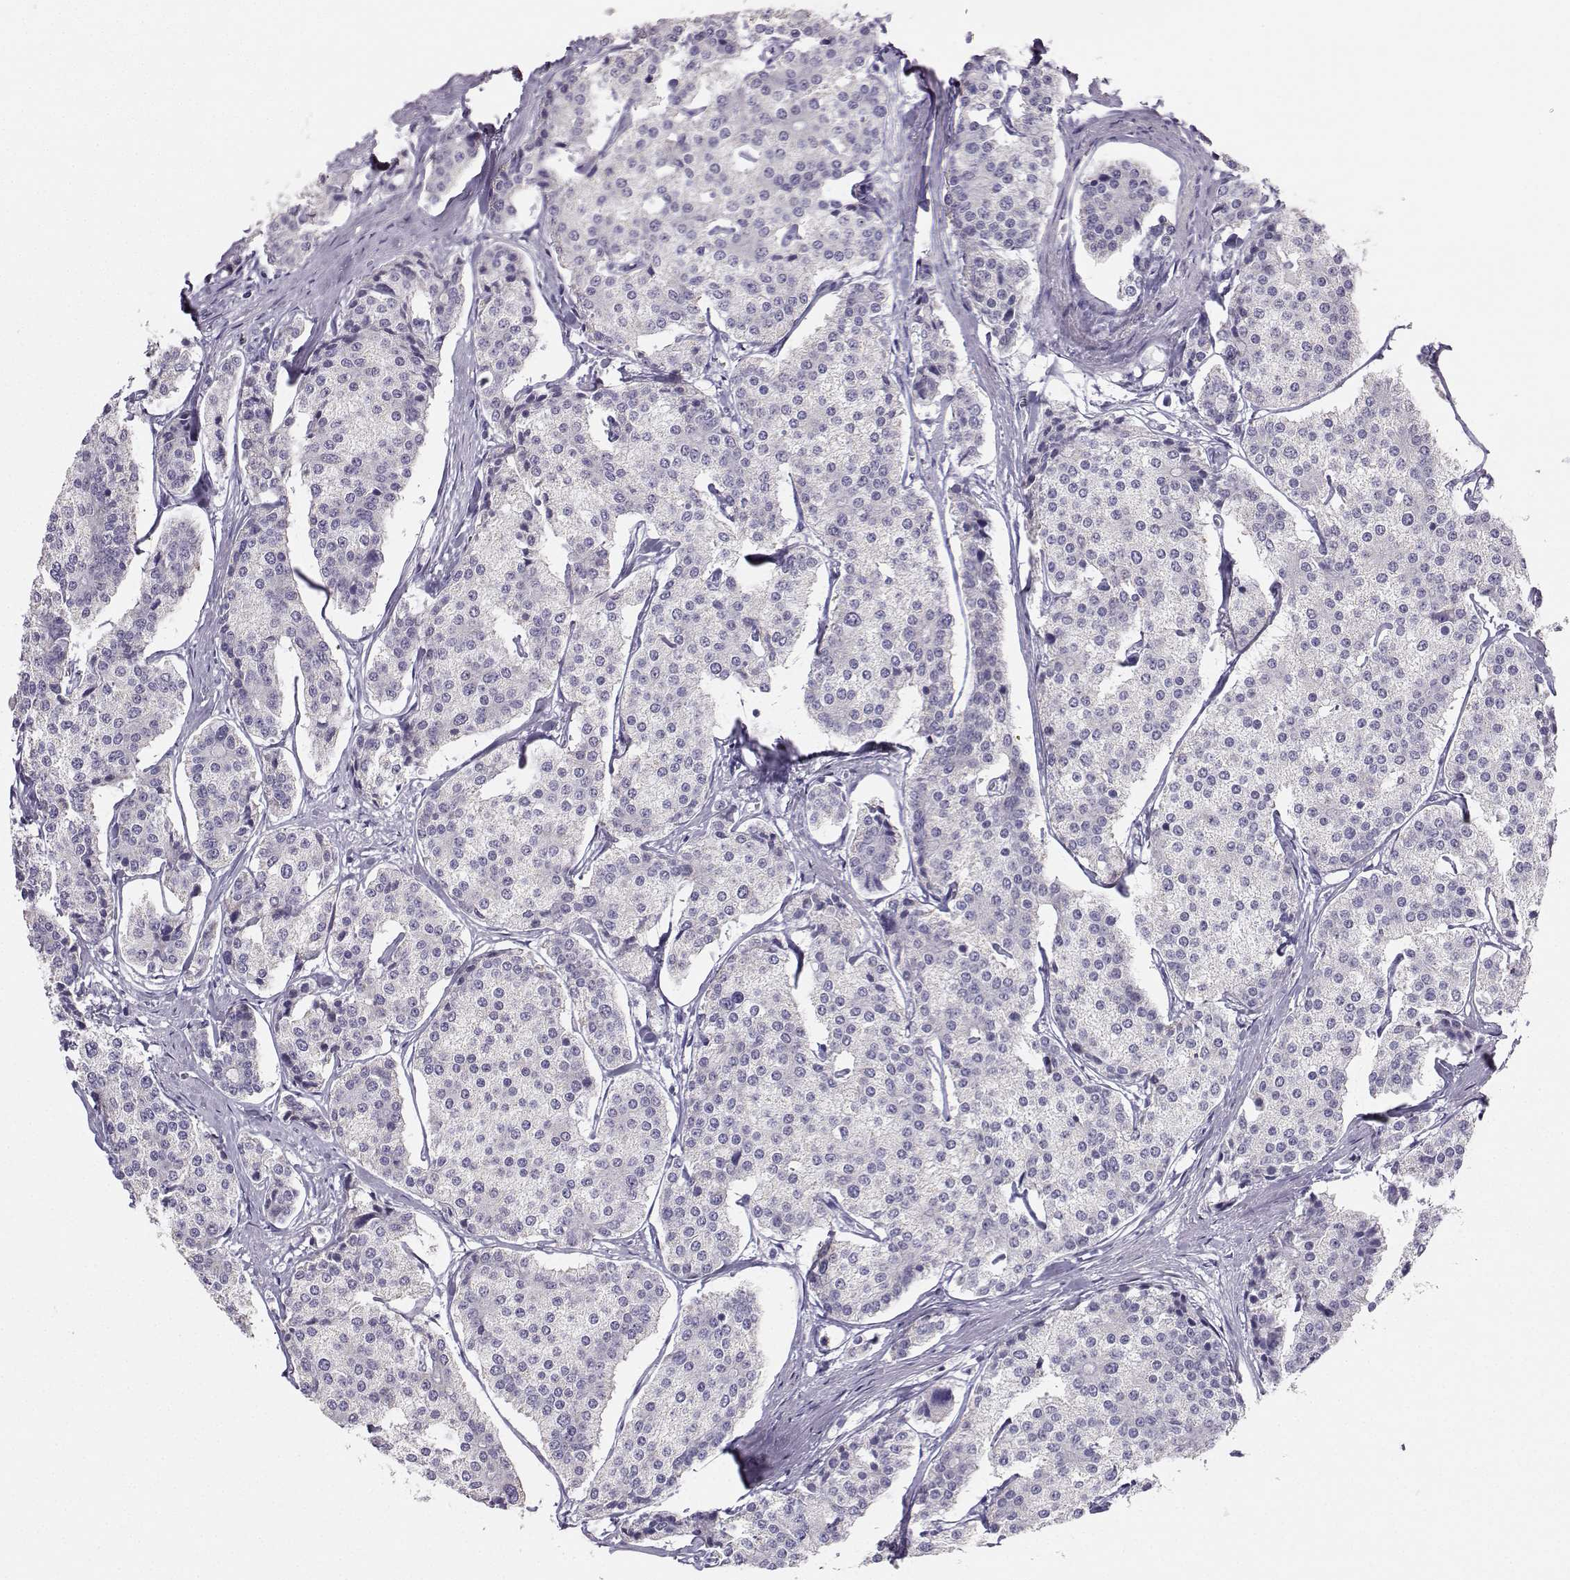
{"staining": {"intensity": "negative", "quantity": "none", "location": "none"}, "tissue": "carcinoid", "cell_type": "Tumor cells", "image_type": "cancer", "snomed": [{"axis": "morphology", "description": "Carcinoid, malignant, NOS"}, {"axis": "topography", "description": "Small intestine"}], "caption": "This image is of carcinoid stained with immunohistochemistry (IHC) to label a protein in brown with the nuclei are counter-stained blue. There is no positivity in tumor cells.", "gene": "AVP", "patient": {"sex": "female", "age": 65}}